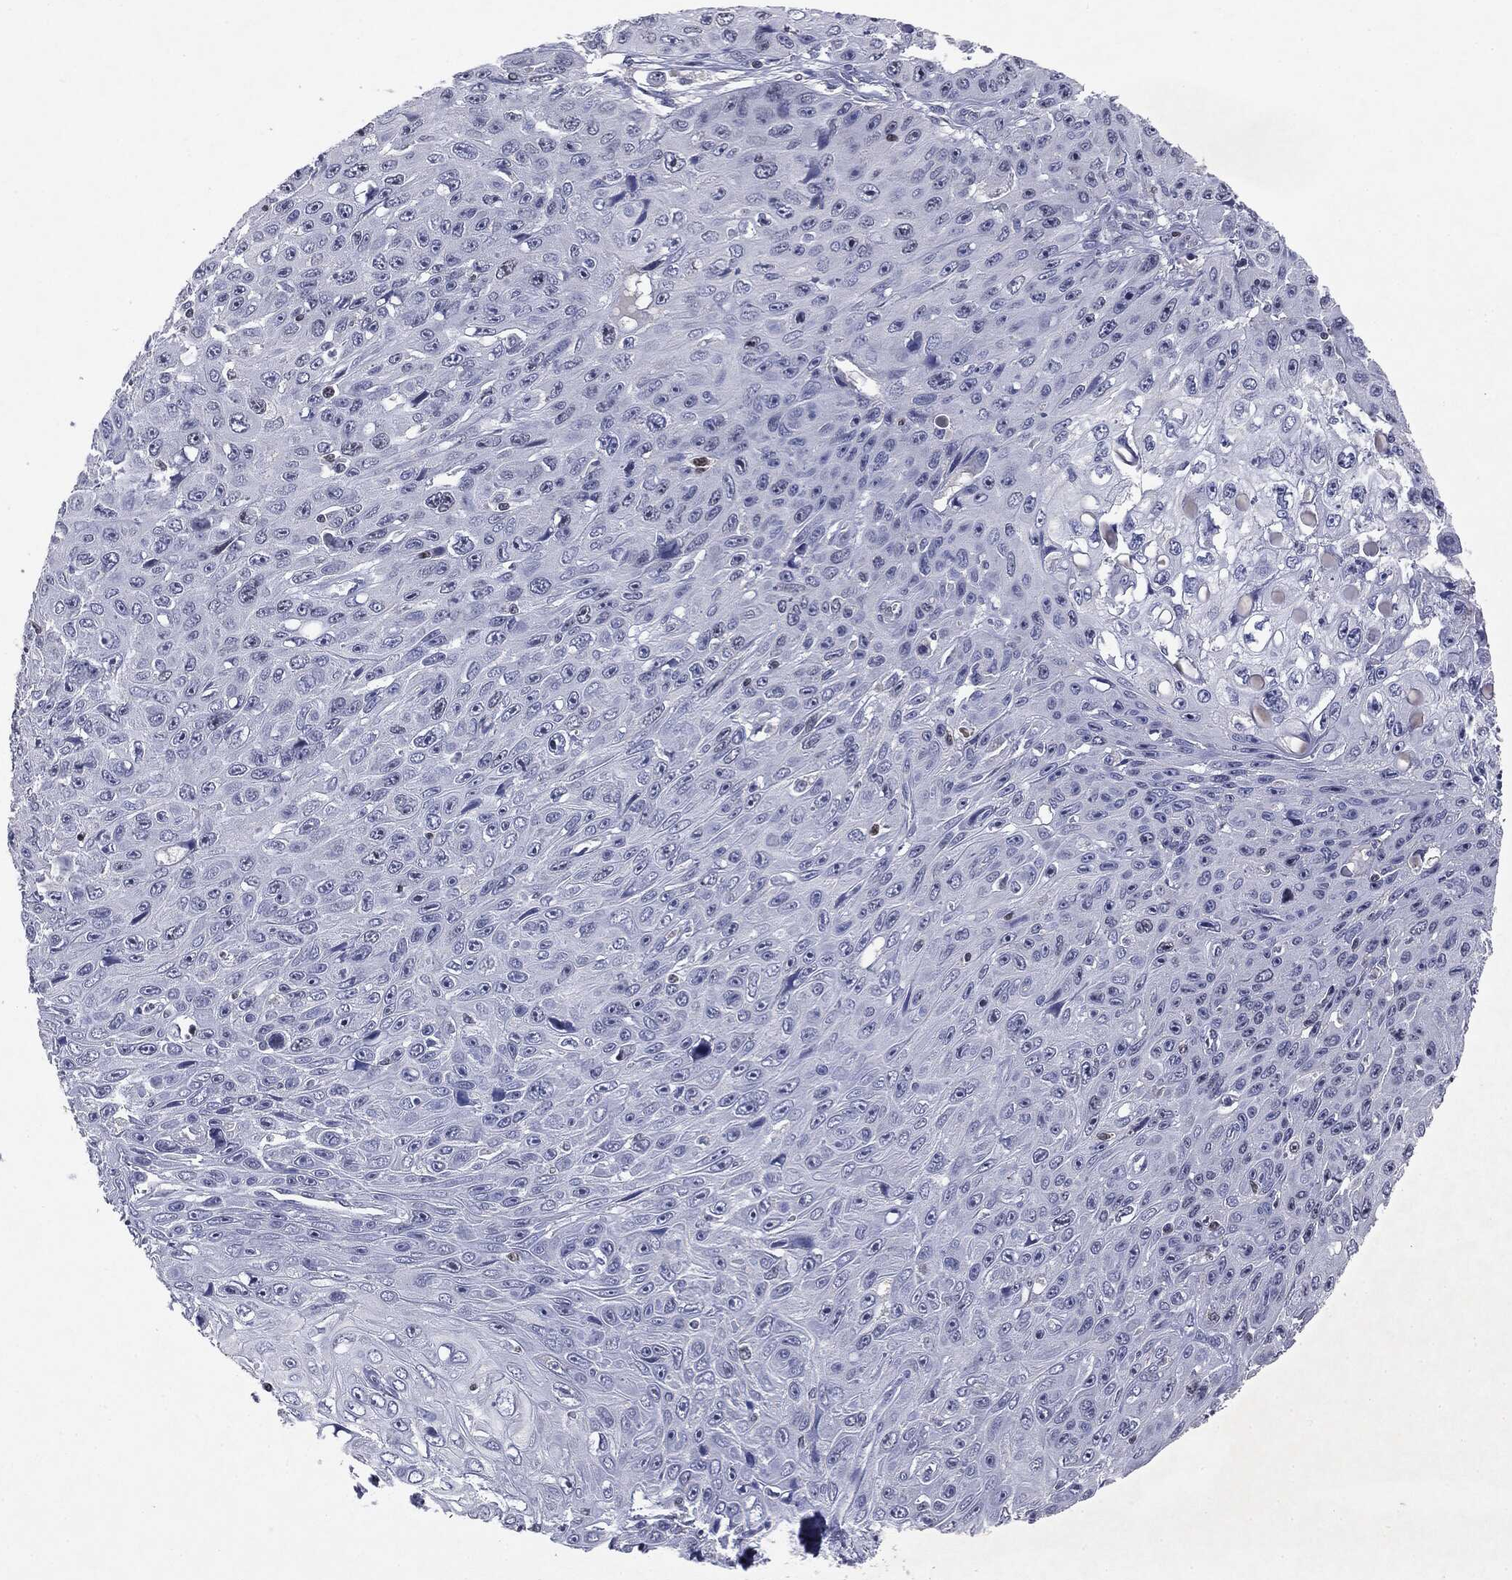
{"staining": {"intensity": "negative", "quantity": "none", "location": "none"}, "tissue": "skin cancer", "cell_type": "Tumor cells", "image_type": "cancer", "snomed": [{"axis": "morphology", "description": "Squamous cell carcinoma, NOS"}, {"axis": "topography", "description": "Skin"}], "caption": "DAB immunohistochemical staining of squamous cell carcinoma (skin) displays no significant positivity in tumor cells. (Stains: DAB (3,3'-diaminobenzidine) immunohistochemistry with hematoxylin counter stain, Microscopy: brightfield microscopy at high magnification).", "gene": "KIF2C", "patient": {"sex": "male", "age": 82}}